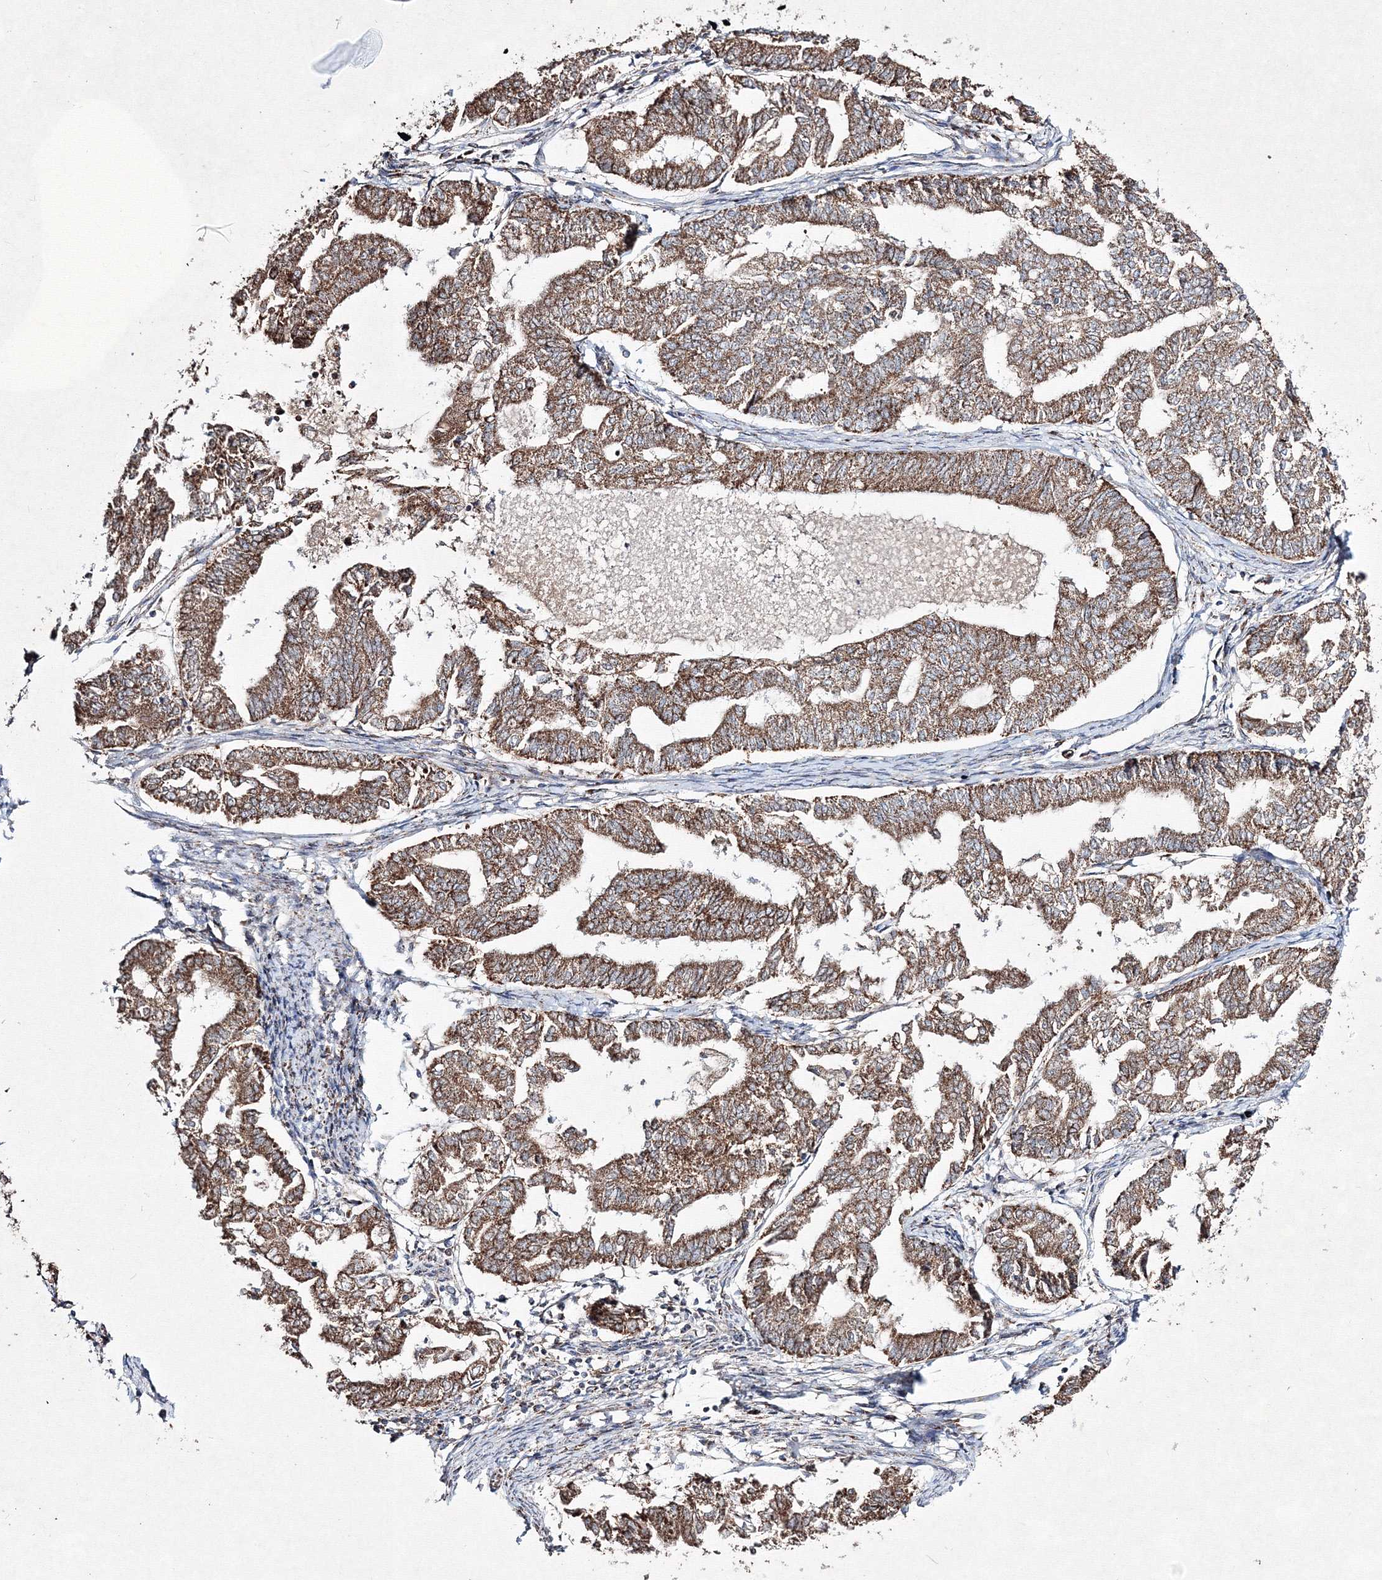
{"staining": {"intensity": "moderate", "quantity": ">75%", "location": "cytoplasmic/membranous"}, "tissue": "endometrial cancer", "cell_type": "Tumor cells", "image_type": "cancer", "snomed": [{"axis": "morphology", "description": "Adenocarcinoma, NOS"}, {"axis": "topography", "description": "Endometrium"}], "caption": "Protein expression by IHC reveals moderate cytoplasmic/membranous positivity in about >75% of tumor cells in adenocarcinoma (endometrial). The staining was performed using DAB (3,3'-diaminobenzidine), with brown indicating positive protein expression. Nuclei are stained blue with hematoxylin.", "gene": "IGSF9", "patient": {"sex": "female", "age": 79}}